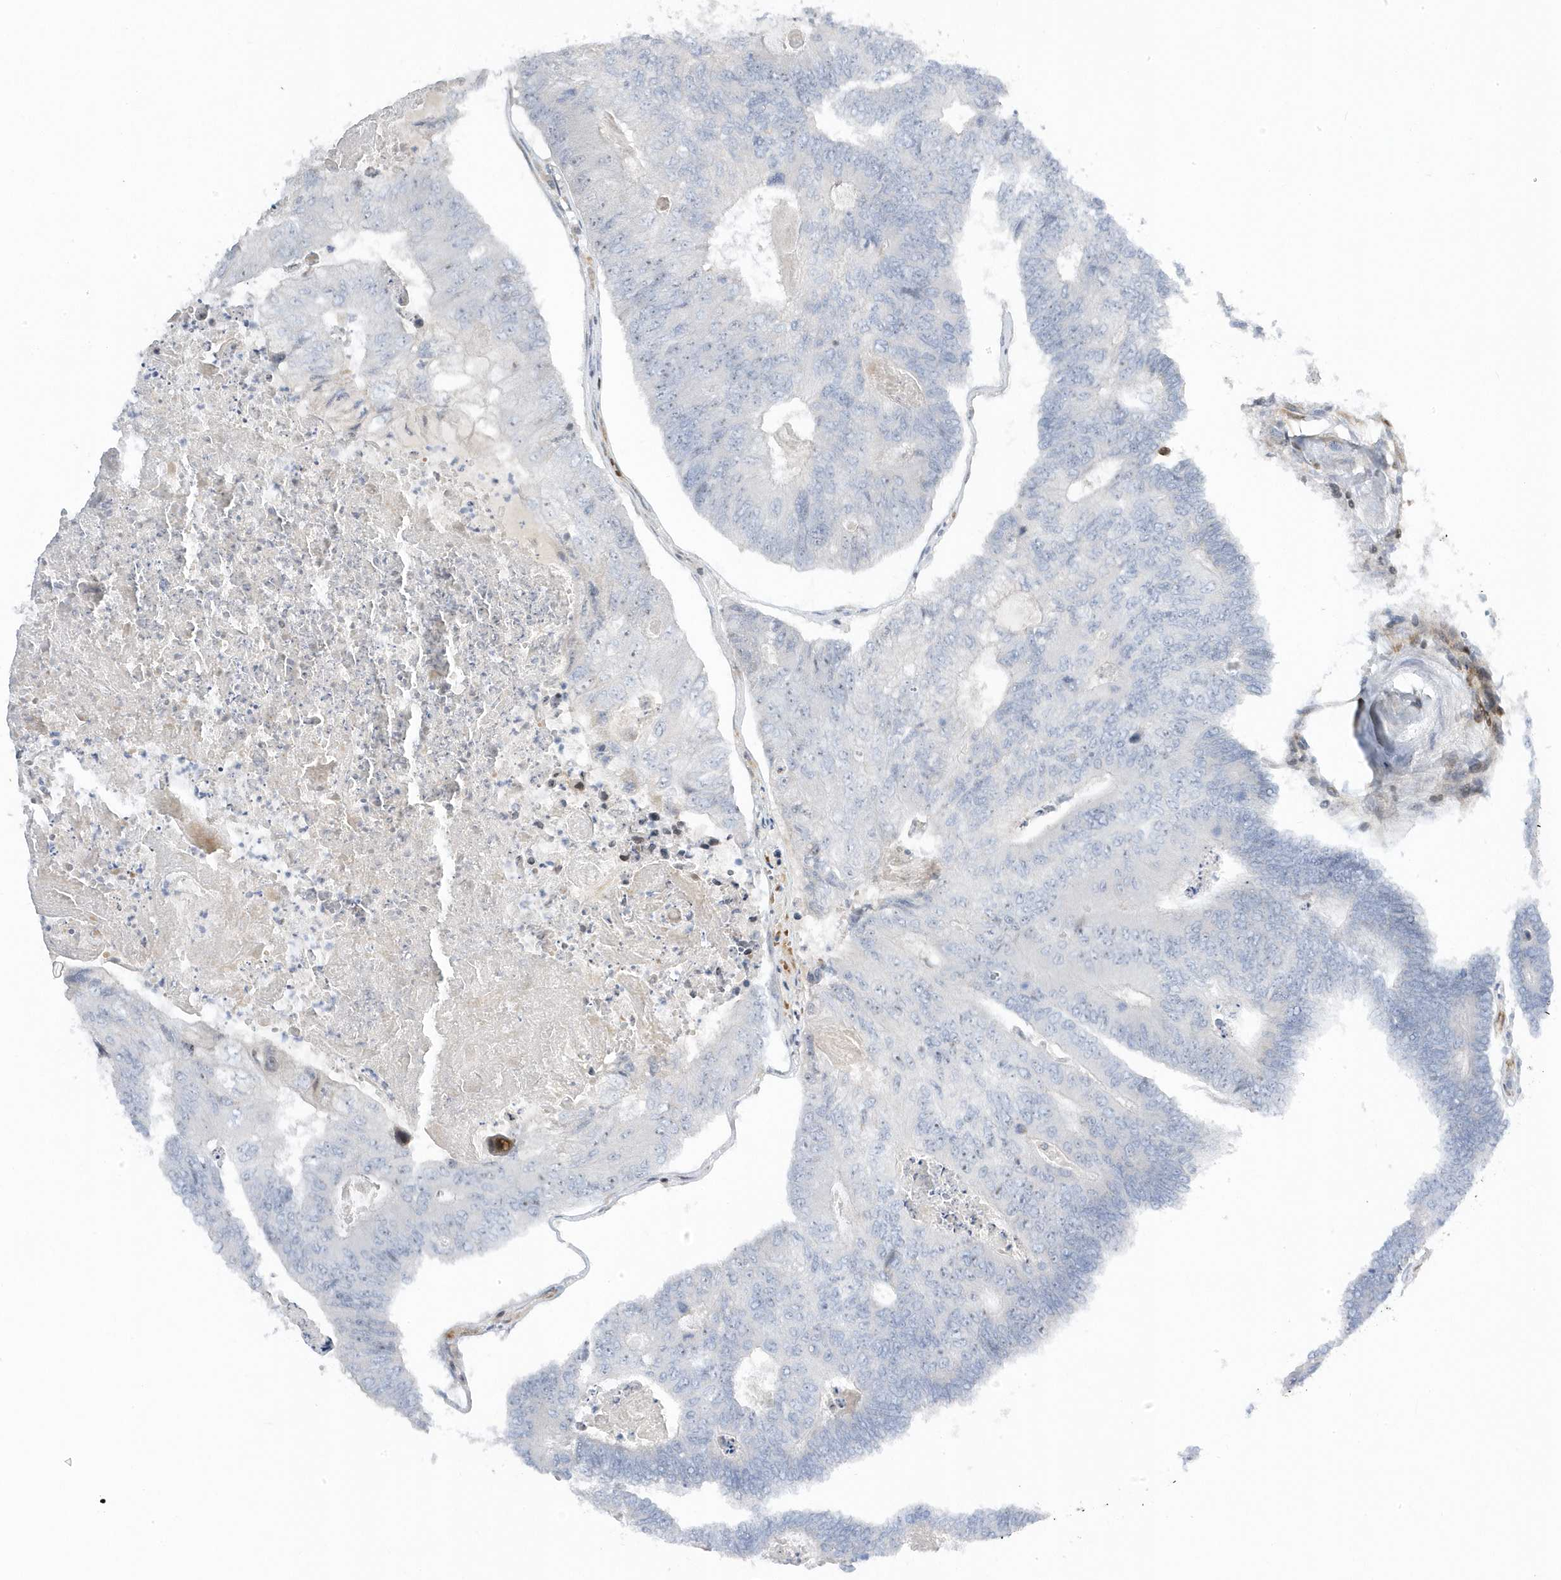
{"staining": {"intensity": "negative", "quantity": "none", "location": "none"}, "tissue": "colorectal cancer", "cell_type": "Tumor cells", "image_type": "cancer", "snomed": [{"axis": "morphology", "description": "Adenocarcinoma, NOS"}, {"axis": "topography", "description": "Colon"}], "caption": "Tumor cells show no significant protein positivity in adenocarcinoma (colorectal).", "gene": "MAP7D3", "patient": {"sex": "female", "age": 67}}